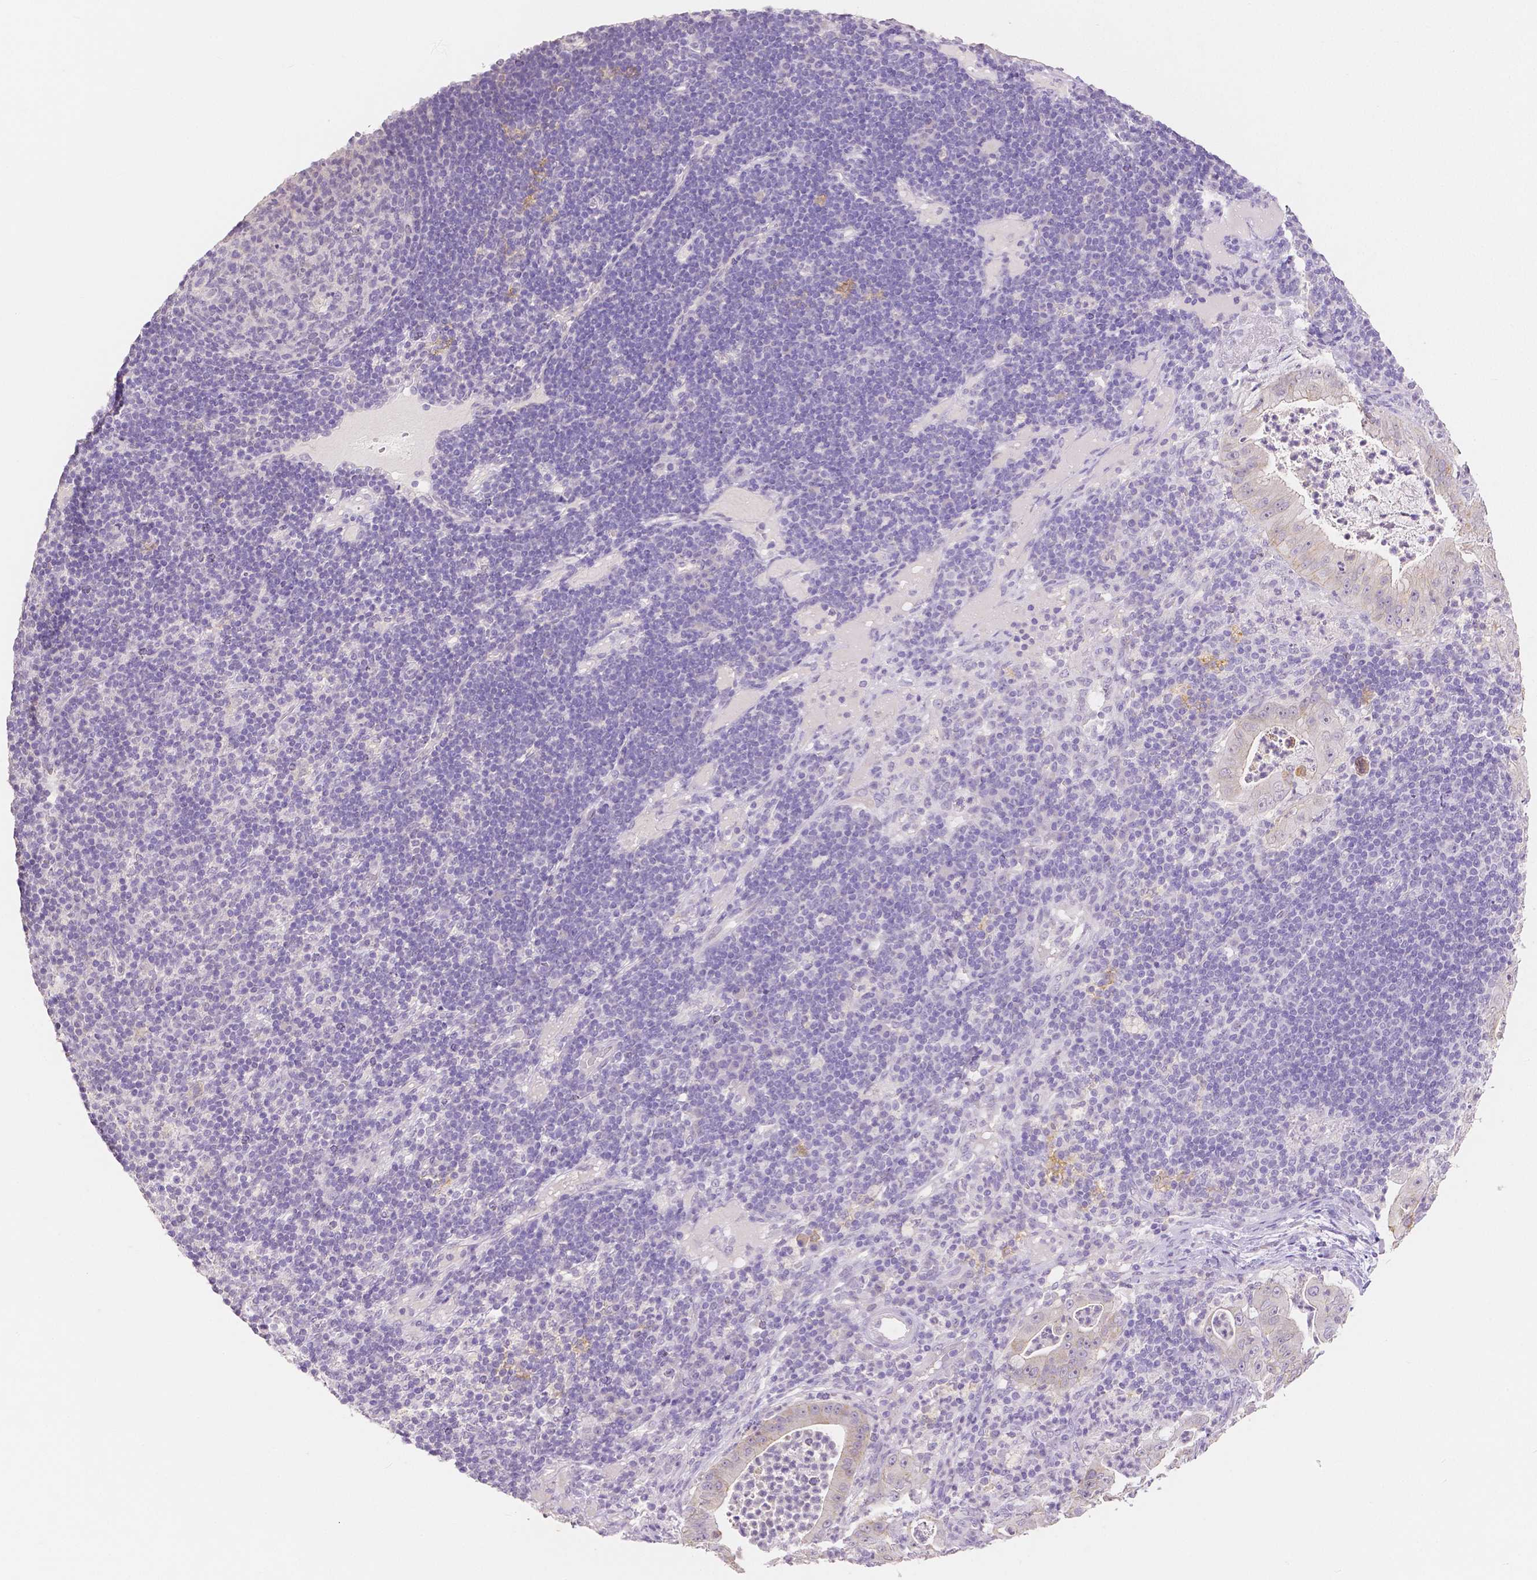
{"staining": {"intensity": "negative", "quantity": "none", "location": "none"}, "tissue": "pancreatic cancer", "cell_type": "Tumor cells", "image_type": "cancer", "snomed": [{"axis": "morphology", "description": "Adenocarcinoma, NOS"}, {"axis": "topography", "description": "Pancreas"}], "caption": "This is an immunohistochemistry photomicrograph of human pancreatic adenocarcinoma. There is no staining in tumor cells.", "gene": "OCLN", "patient": {"sex": "male", "age": 71}}